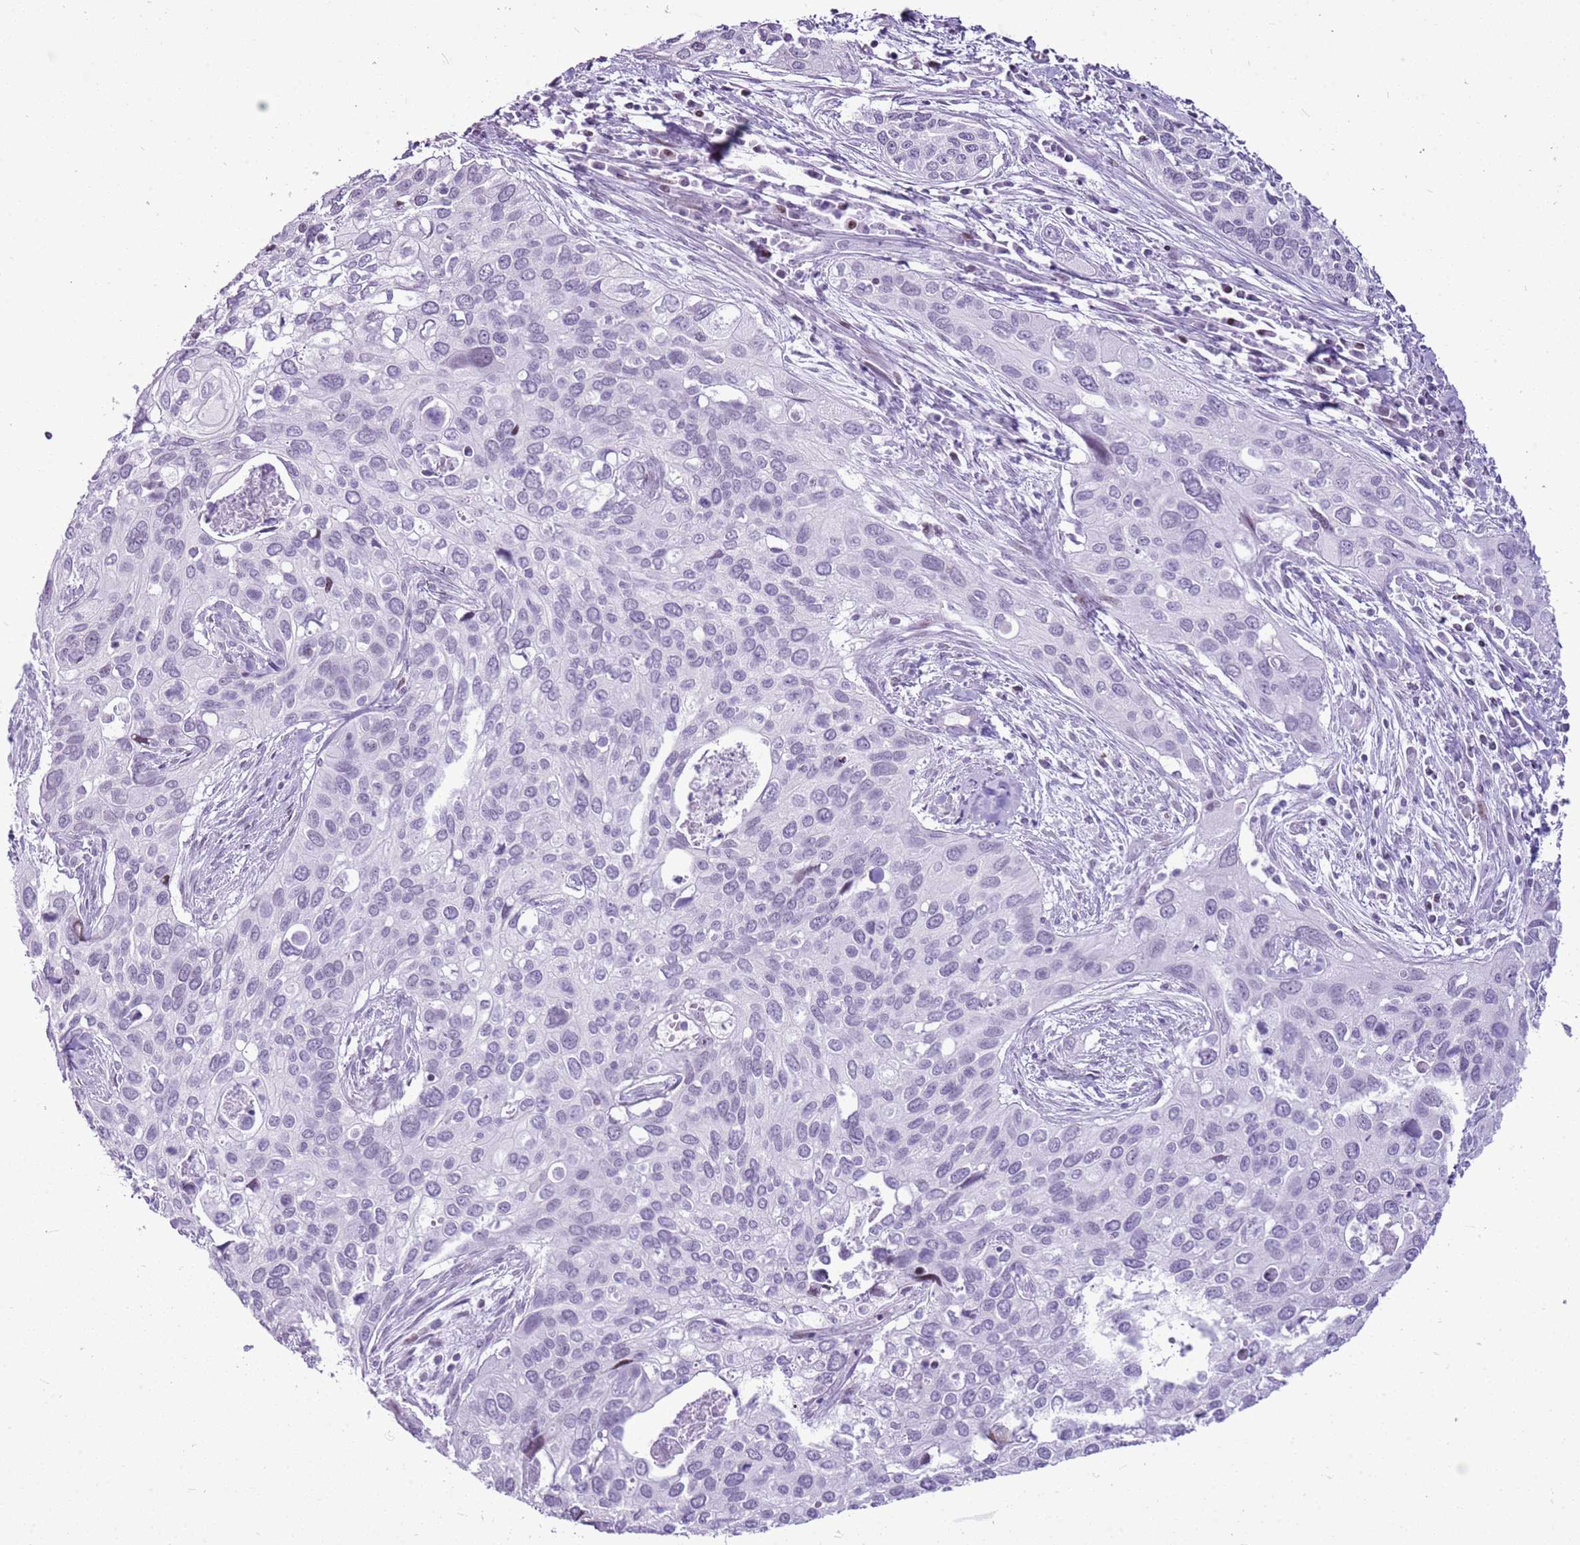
{"staining": {"intensity": "negative", "quantity": "none", "location": "none"}, "tissue": "cervical cancer", "cell_type": "Tumor cells", "image_type": "cancer", "snomed": [{"axis": "morphology", "description": "Squamous cell carcinoma, NOS"}, {"axis": "topography", "description": "Cervix"}], "caption": "DAB immunohistochemical staining of squamous cell carcinoma (cervical) exhibits no significant staining in tumor cells.", "gene": "ASIP", "patient": {"sex": "female", "age": 55}}